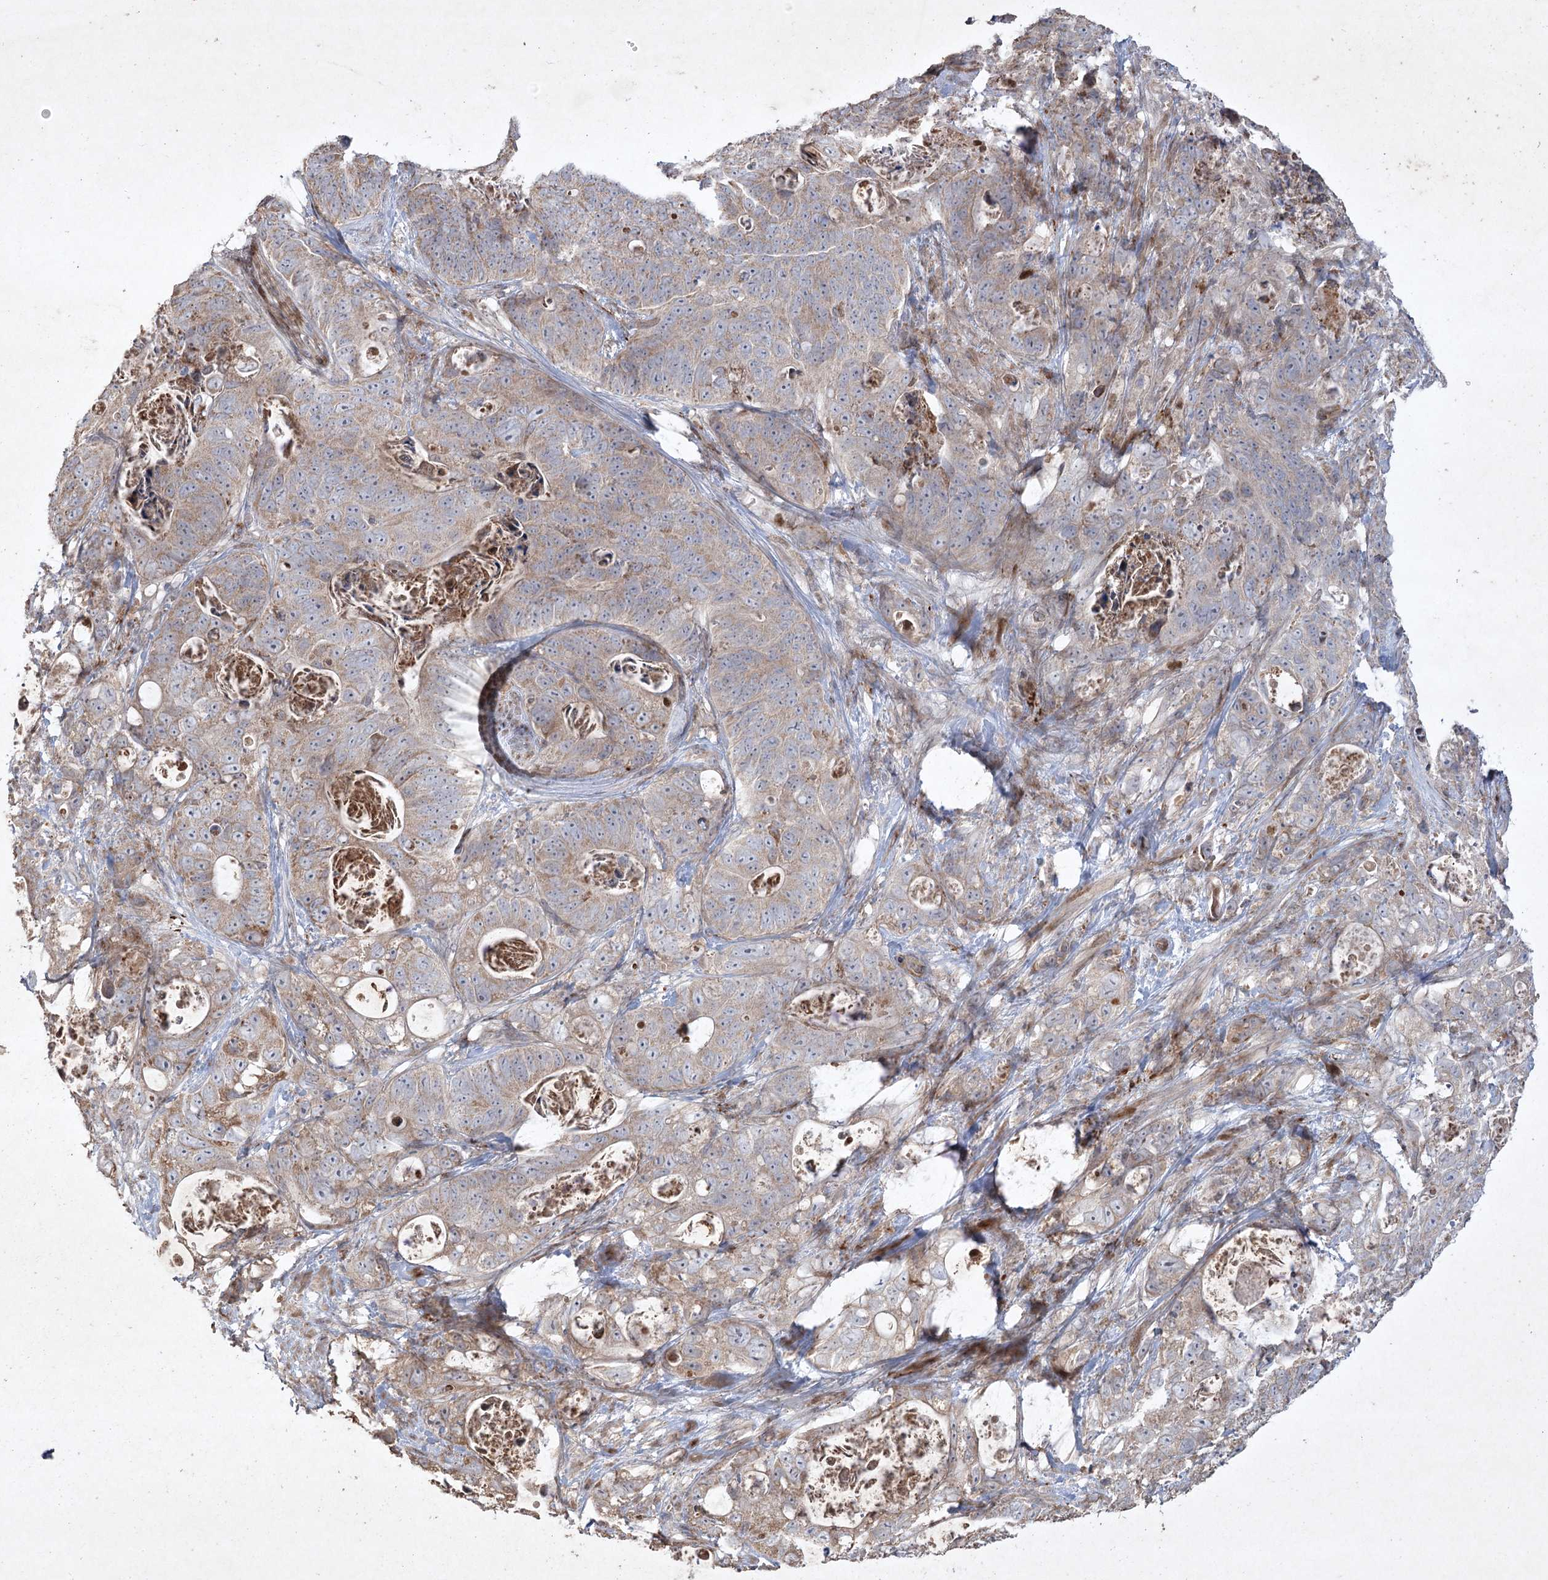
{"staining": {"intensity": "weak", "quantity": "25%-75%", "location": "cytoplasmic/membranous"}, "tissue": "stomach cancer", "cell_type": "Tumor cells", "image_type": "cancer", "snomed": [{"axis": "morphology", "description": "Normal tissue, NOS"}, {"axis": "morphology", "description": "Adenocarcinoma, NOS"}, {"axis": "topography", "description": "Stomach"}], "caption": "Human stomach cancer (adenocarcinoma) stained with a protein marker demonstrates weak staining in tumor cells.", "gene": "KBTBD4", "patient": {"sex": "female", "age": 89}}